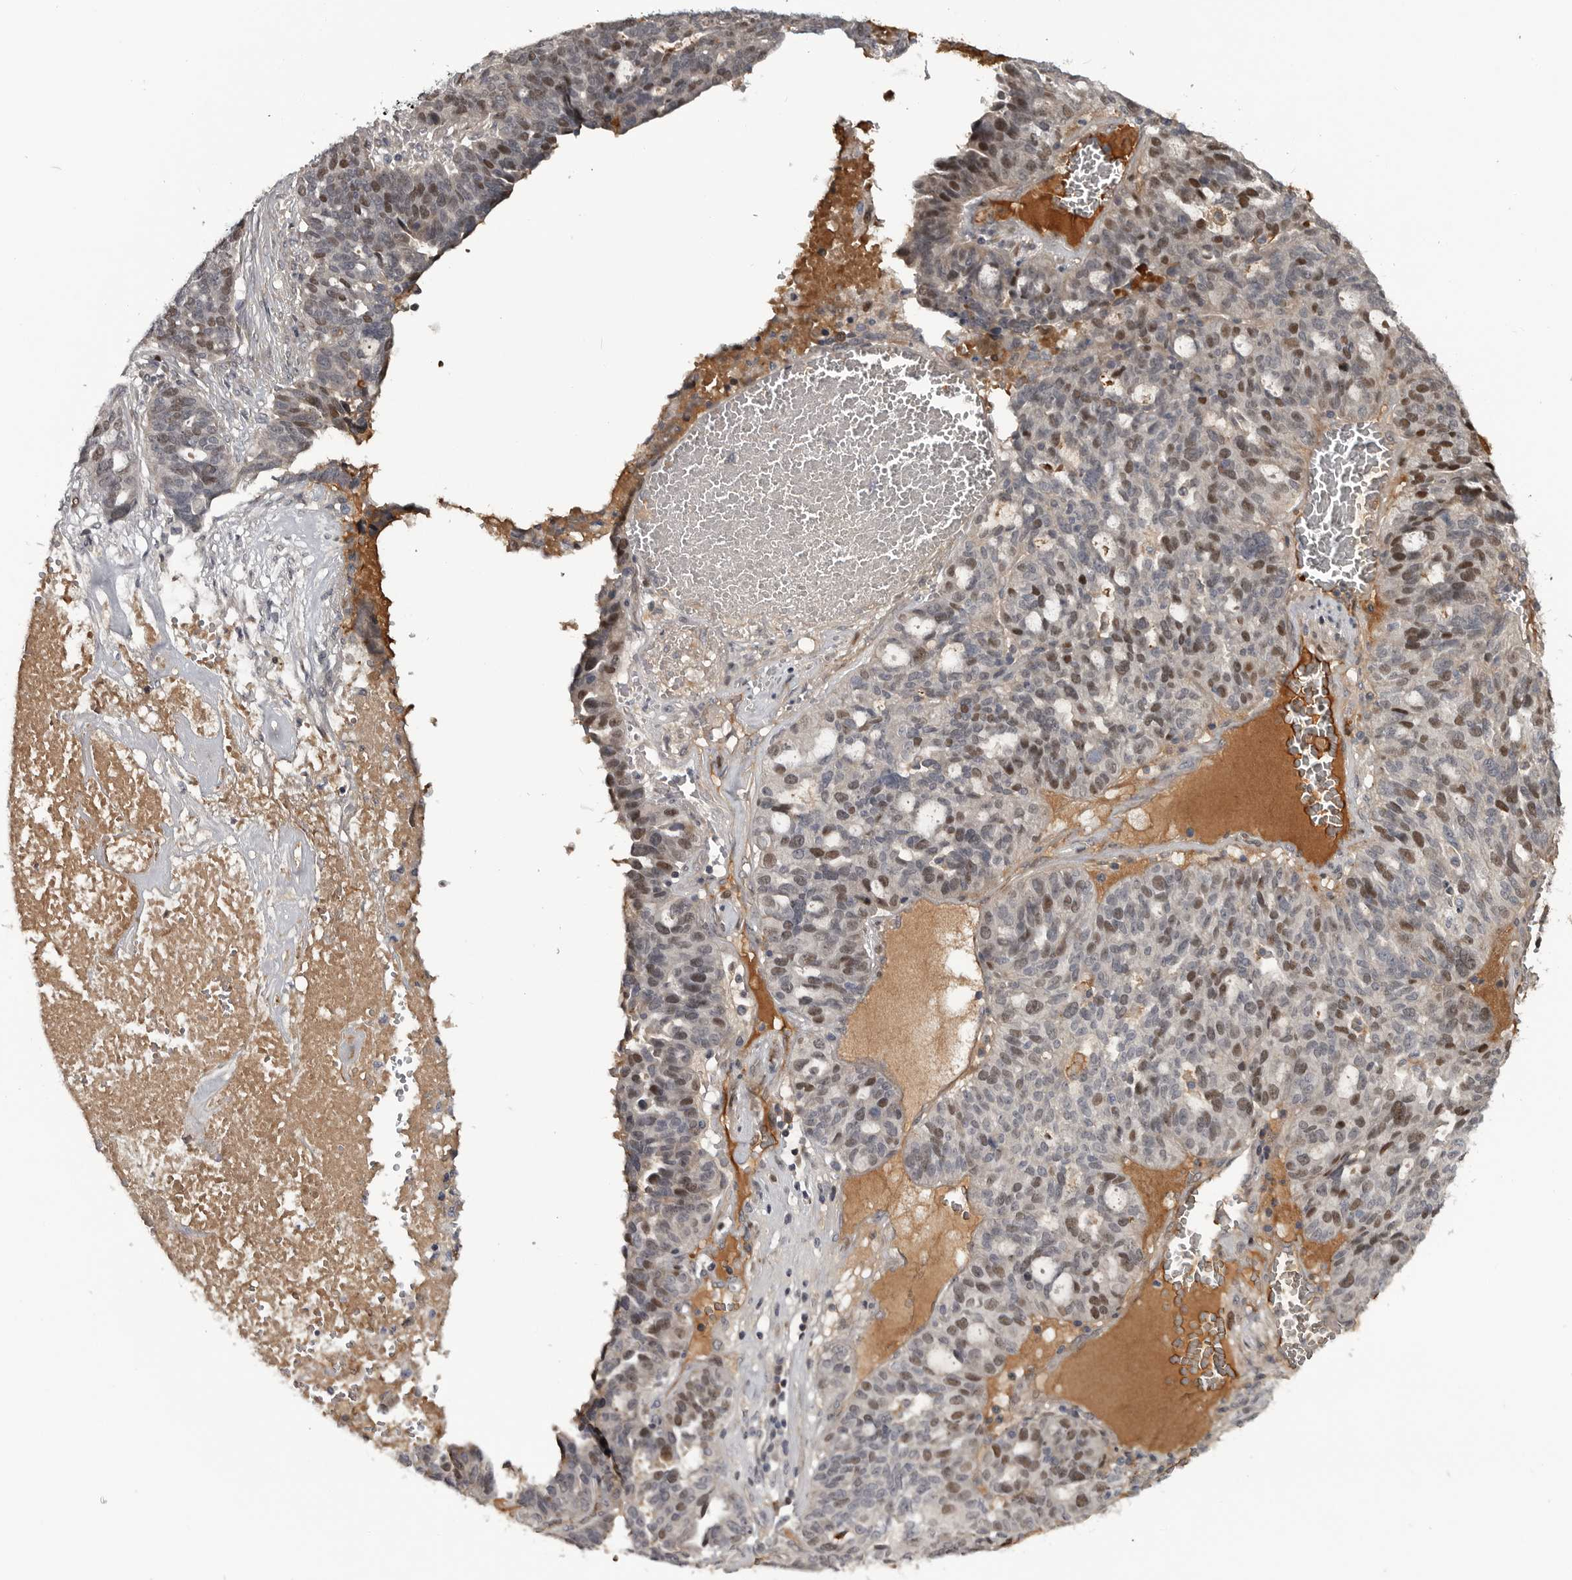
{"staining": {"intensity": "moderate", "quantity": "25%-75%", "location": "nuclear"}, "tissue": "ovarian cancer", "cell_type": "Tumor cells", "image_type": "cancer", "snomed": [{"axis": "morphology", "description": "Cystadenocarcinoma, serous, NOS"}, {"axis": "topography", "description": "Ovary"}], "caption": "Moderate nuclear protein staining is present in about 25%-75% of tumor cells in ovarian serous cystadenocarcinoma. (DAB (3,3'-diaminobenzidine) IHC with brightfield microscopy, high magnification).", "gene": "ZNF277", "patient": {"sex": "female", "age": 59}}